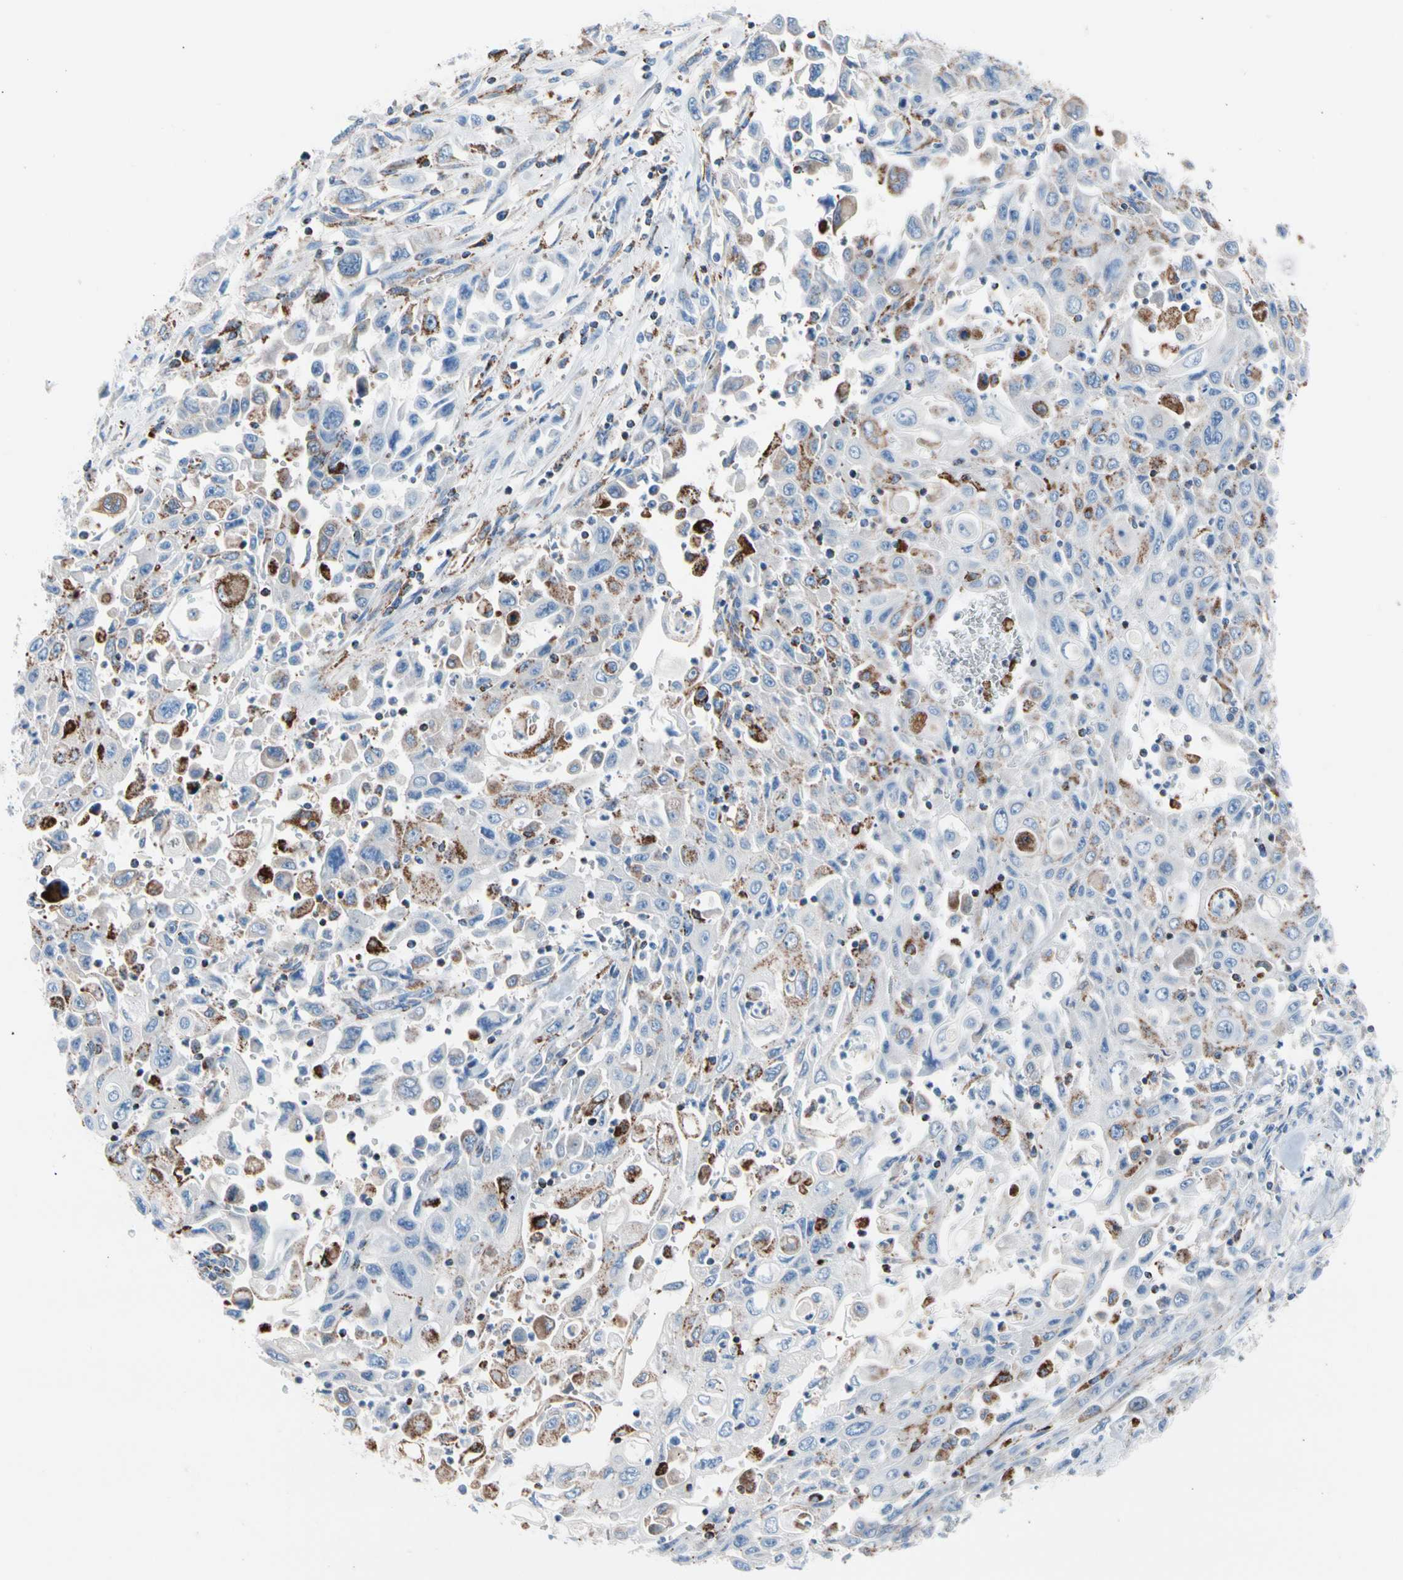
{"staining": {"intensity": "strong", "quantity": "<25%", "location": "cytoplasmic/membranous"}, "tissue": "pancreatic cancer", "cell_type": "Tumor cells", "image_type": "cancer", "snomed": [{"axis": "morphology", "description": "Adenocarcinoma, NOS"}, {"axis": "topography", "description": "Pancreas"}], "caption": "A high-resolution histopathology image shows immunohistochemistry staining of pancreatic cancer (adenocarcinoma), which displays strong cytoplasmic/membranous expression in about <25% of tumor cells. Nuclei are stained in blue.", "gene": "HK1", "patient": {"sex": "male", "age": 70}}